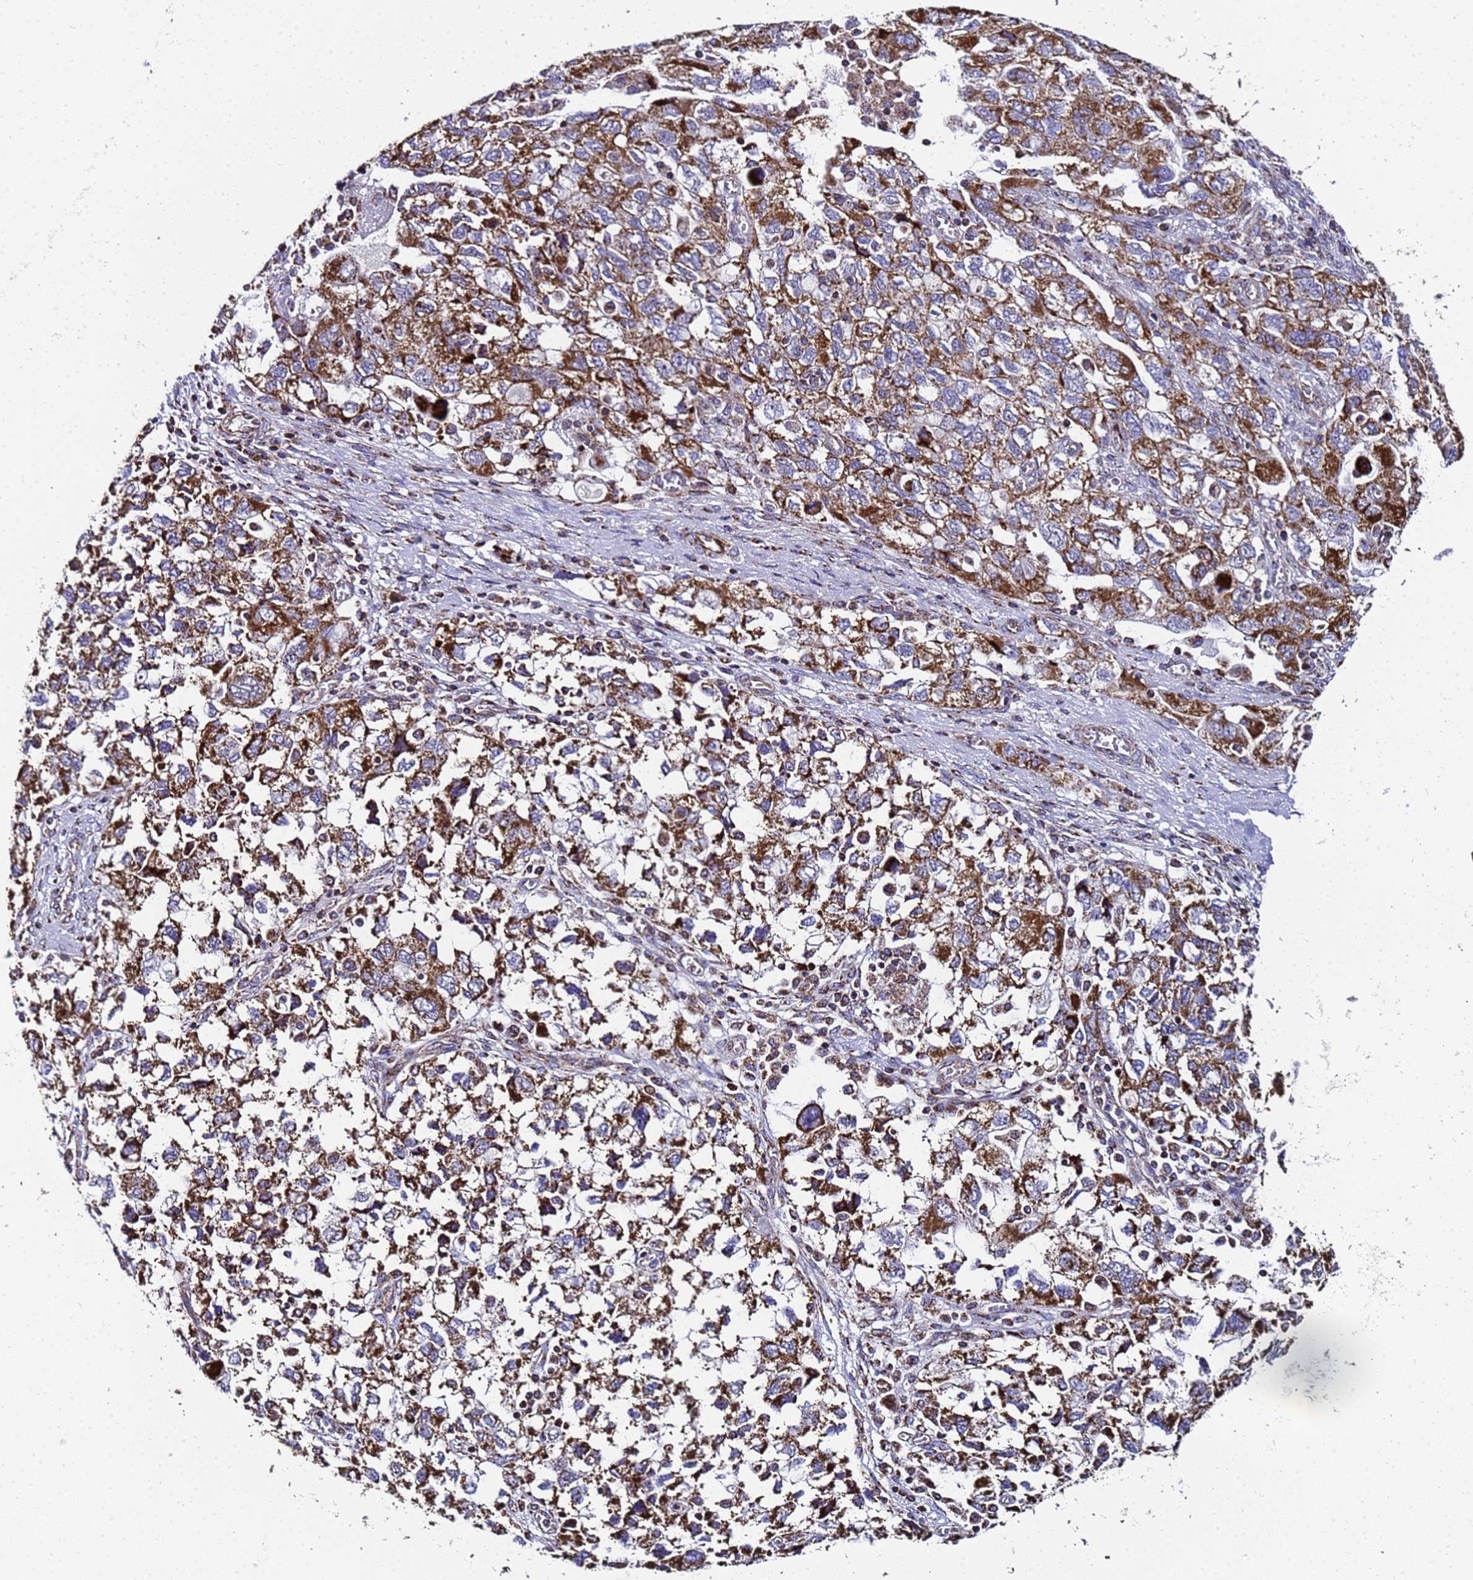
{"staining": {"intensity": "strong", "quantity": ">75%", "location": "cytoplasmic/membranous"}, "tissue": "ovarian cancer", "cell_type": "Tumor cells", "image_type": "cancer", "snomed": [{"axis": "morphology", "description": "Carcinoma, NOS"}, {"axis": "morphology", "description": "Cystadenocarcinoma, serous, NOS"}, {"axis": "topography", "description": "Ovary"}], "caption": "High-magnification brightfield microscopy of serous cystadenocarcinoma (ovarian) stained with DAB (3,3'-diaminobenzidine) (brown) and counterstained with hematoxylin (blue). tumor cells exhibit strong cytoplasmic/membranous staining is present in approximately>75% of cells.", "gene": "MRPS12", "patient": {"sex": "female", "age": 69}}